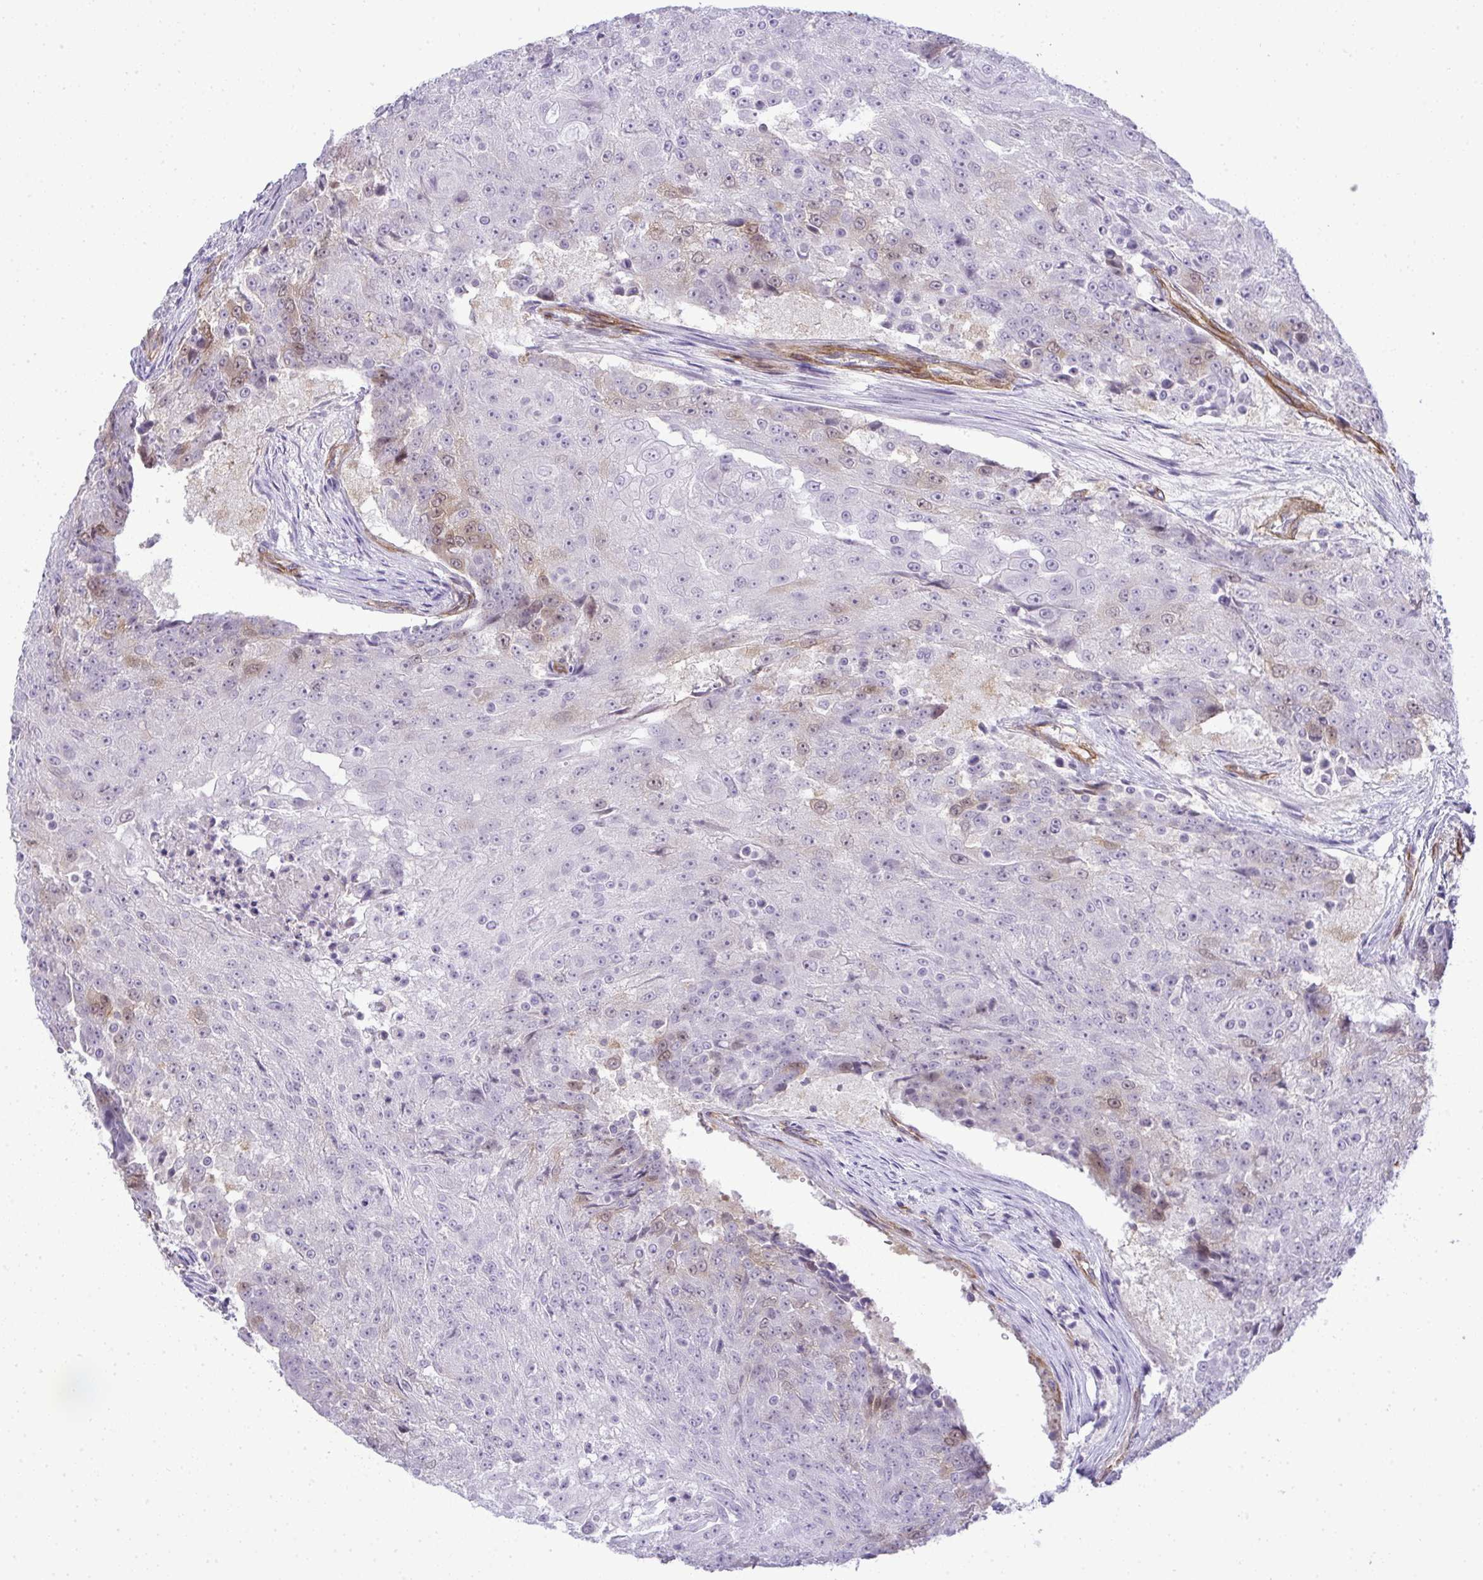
{"staining": {"intensity": "negative", "quantity": "none", "location": "none"}, "tissue": "urothelial cancer", "cell_type": "Tumor cells", "image_type": "cancer", "snomed": [{"axis": "morphology", "description": "Urothelial carcinoma, High grade"}, {"axis": "topography", "description": "Urinary bladder"}], "caption": "Micrograph shows no significant protein staining in tumor cells of urothelial cancer. (Brightfield microscopy of DAB (3,3'-diaminobenzidine) IHC at high magnification).", "gene": "UBE2S", "patient": {"sex": "female", "age": 63}}